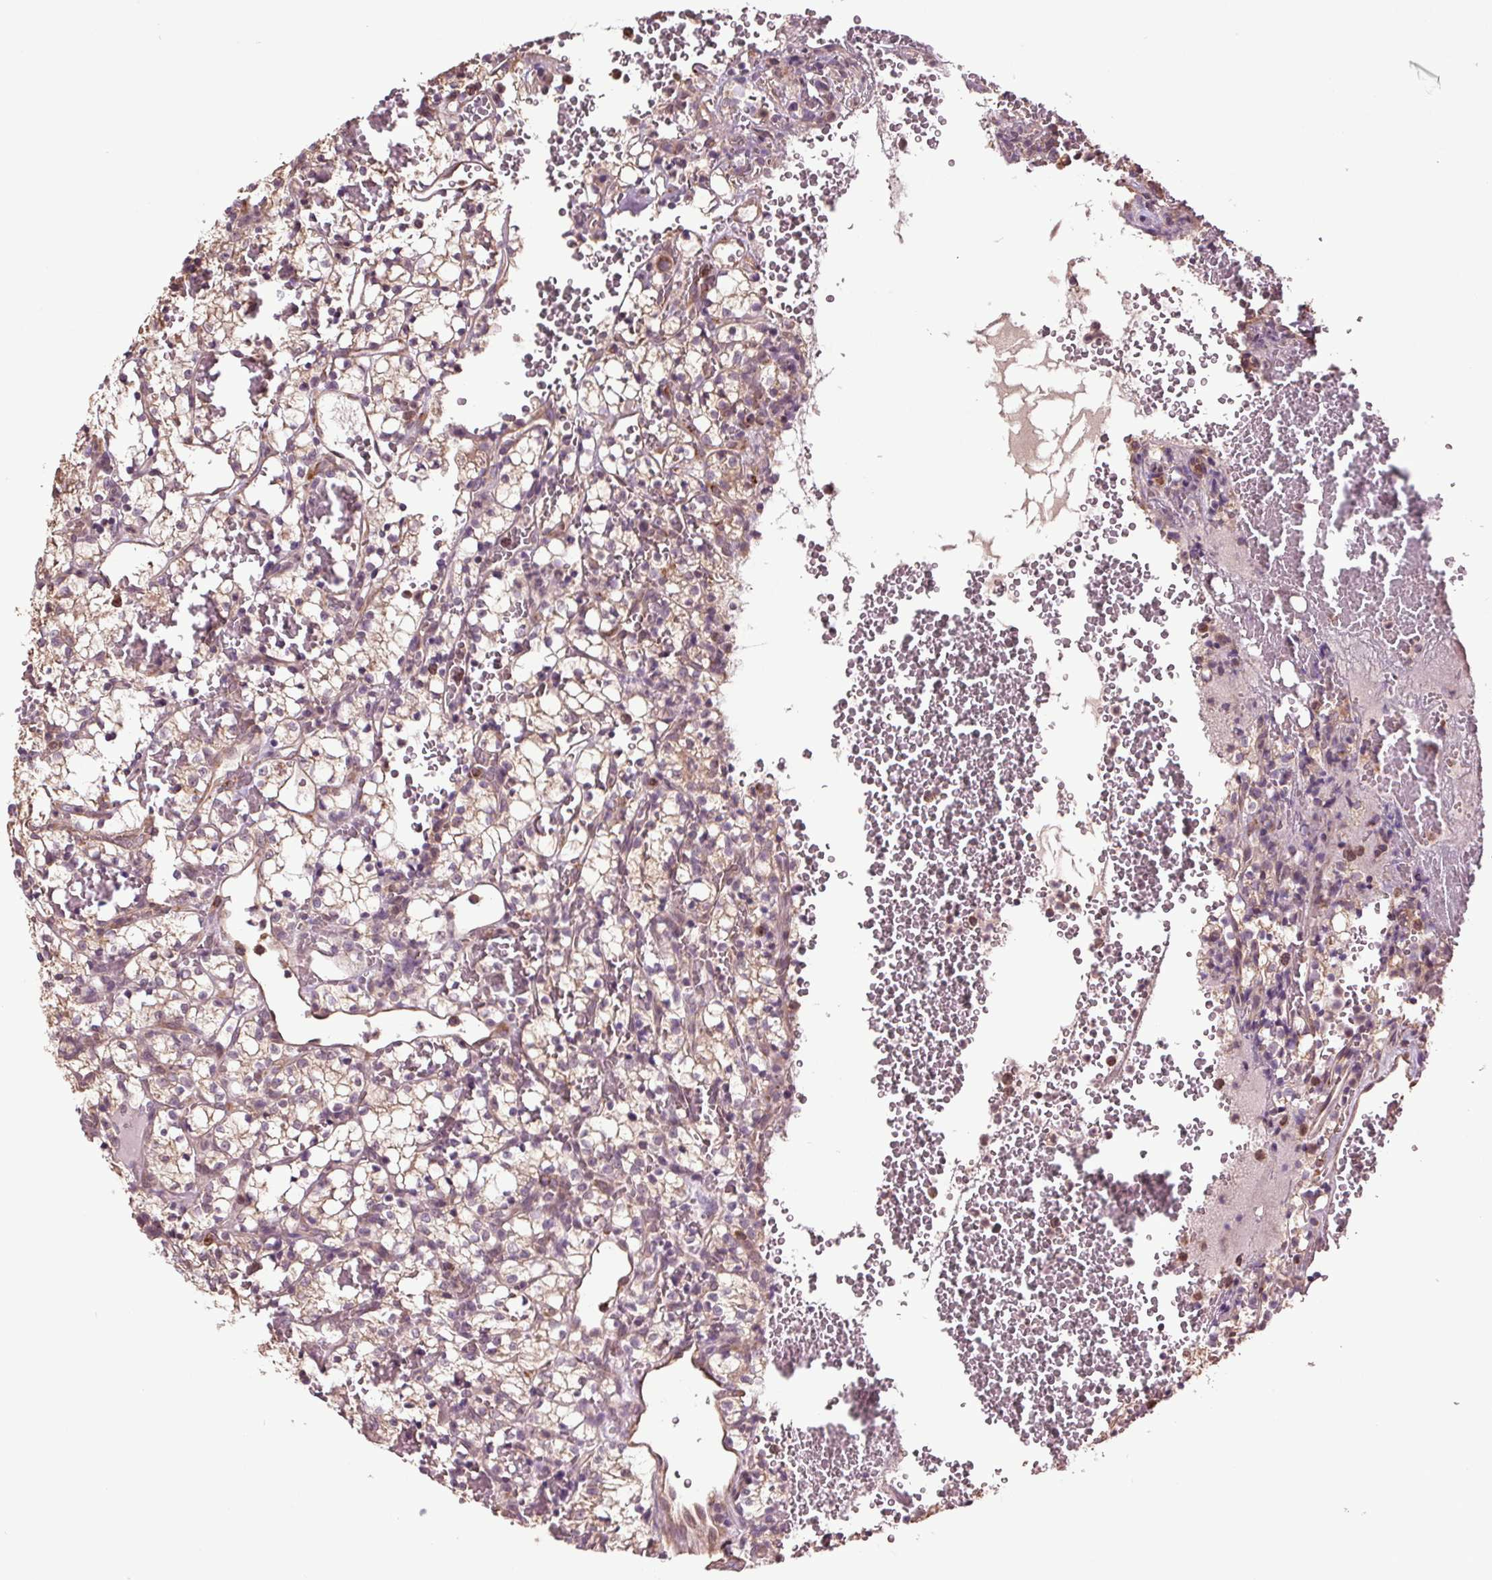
{"staining": {"intensity": "weak", "quantity": "25%-75%", "location": "cytoplasmic/membranous"}, "tissue": "renal cancer", "cell_type": "Tumor cells", "image_type": "cancer", "snomed": [{"axis": "morphology", "description": "Adenocarcinoma, NOS"}, {"axis": "topography", "description": "Kidney"}], "caption": "Renal adenocarcinoma stained with DAB immunohistochemistry (IHC) demonstrates low levels of weak cytoplasmic/membranous staining in about 25%-75% of tumor cells.", "gene": "RNPEP", "patient": {"sex": "female", "age": 69}}